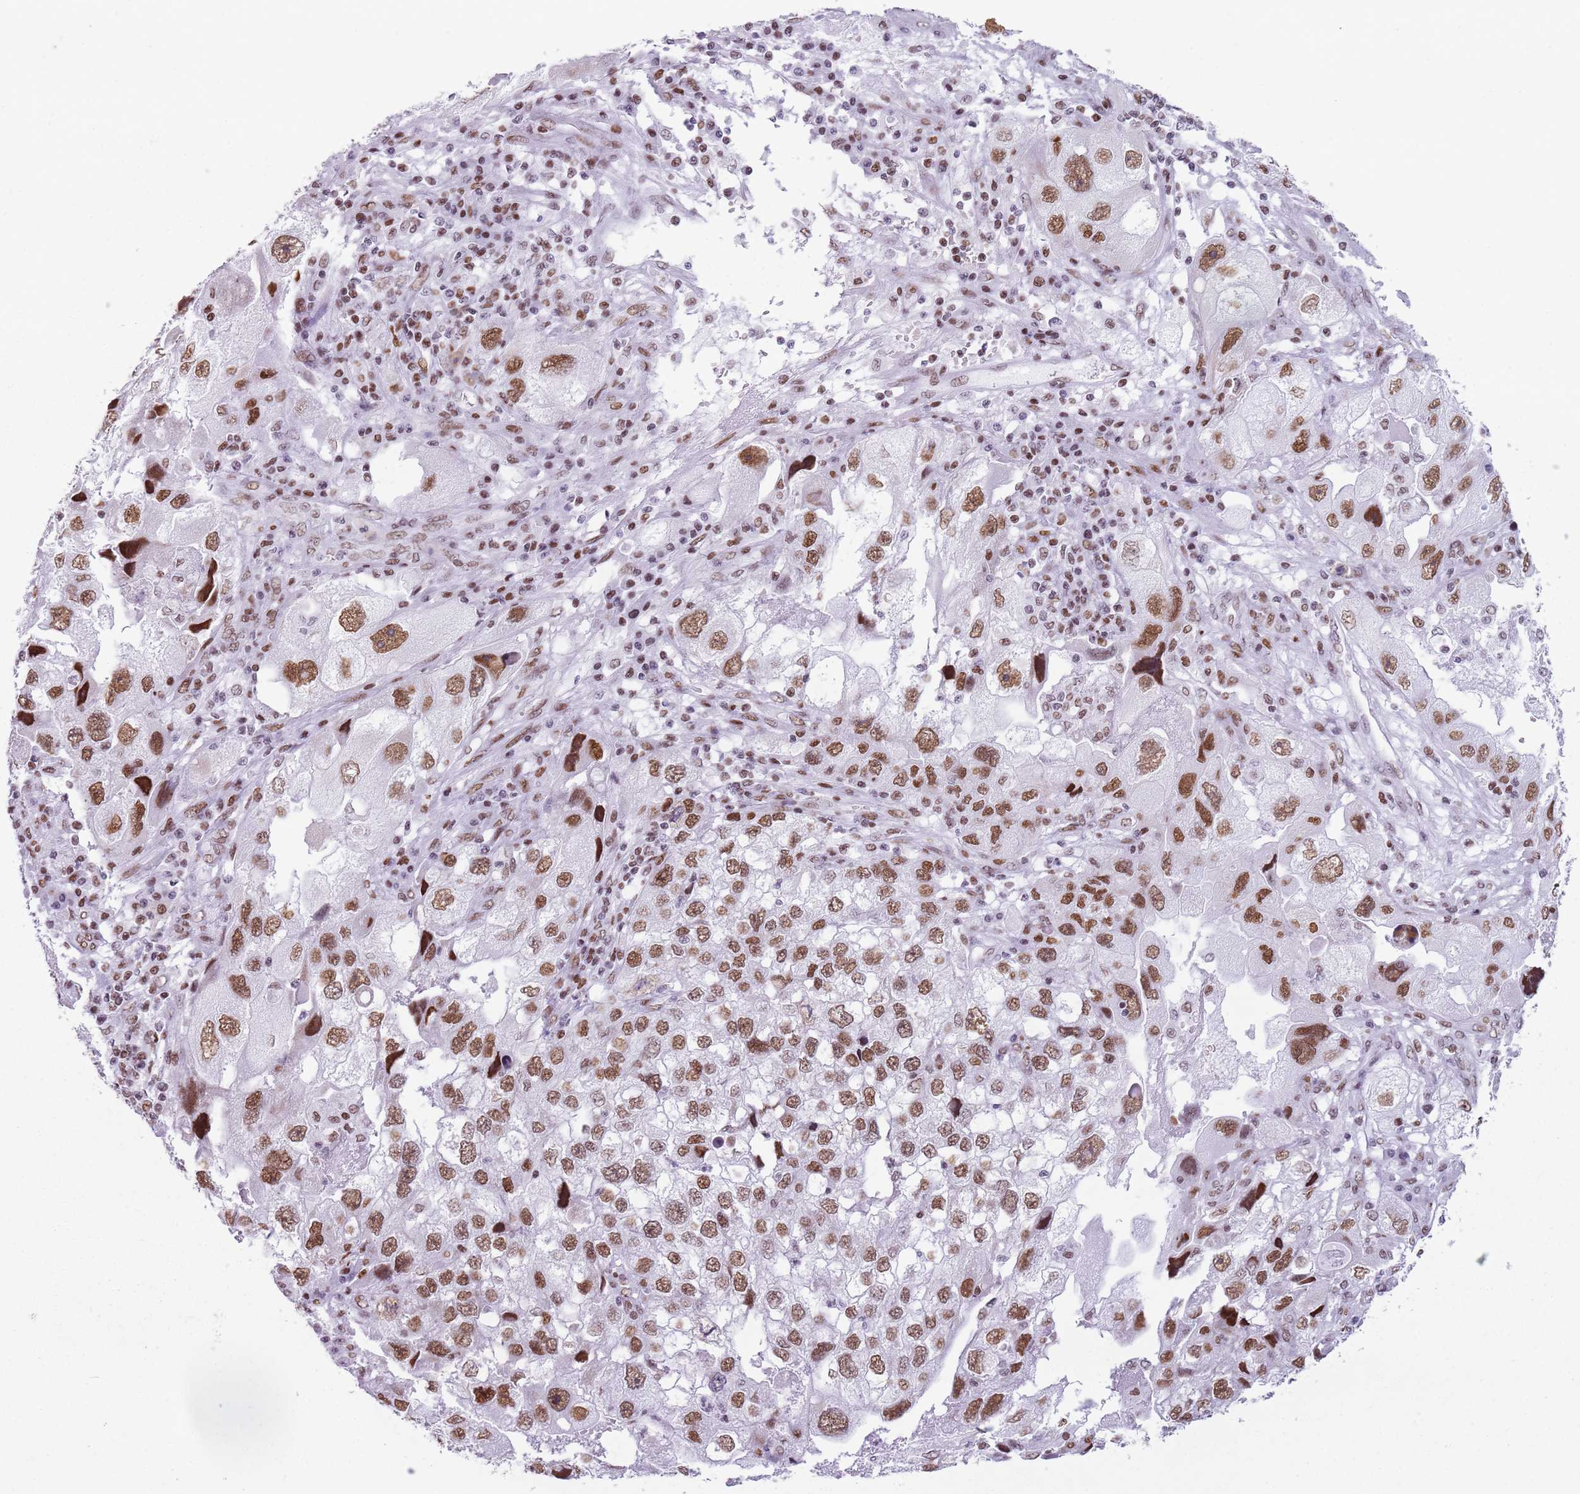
{"staining": {"intensity": "strong", "quantity": "25%-75%", "location": "nuclear"}, "tissue": "endometrial cancer", "cell_type": "Tumor cells", "image_type": "cancer", "snomed": [{"axis": "morphology", "description": "Adenocarcinoma, NOS"}, {"axis": "topography", "description": "Endometrium"}], "caption": "Adenocarcinoma (endometrial) tissue displays strong nuclear expression in about 25%-75% of tumor cells", "gene": "FAM104B", "patient": {"sex": "female", "age": 49}}